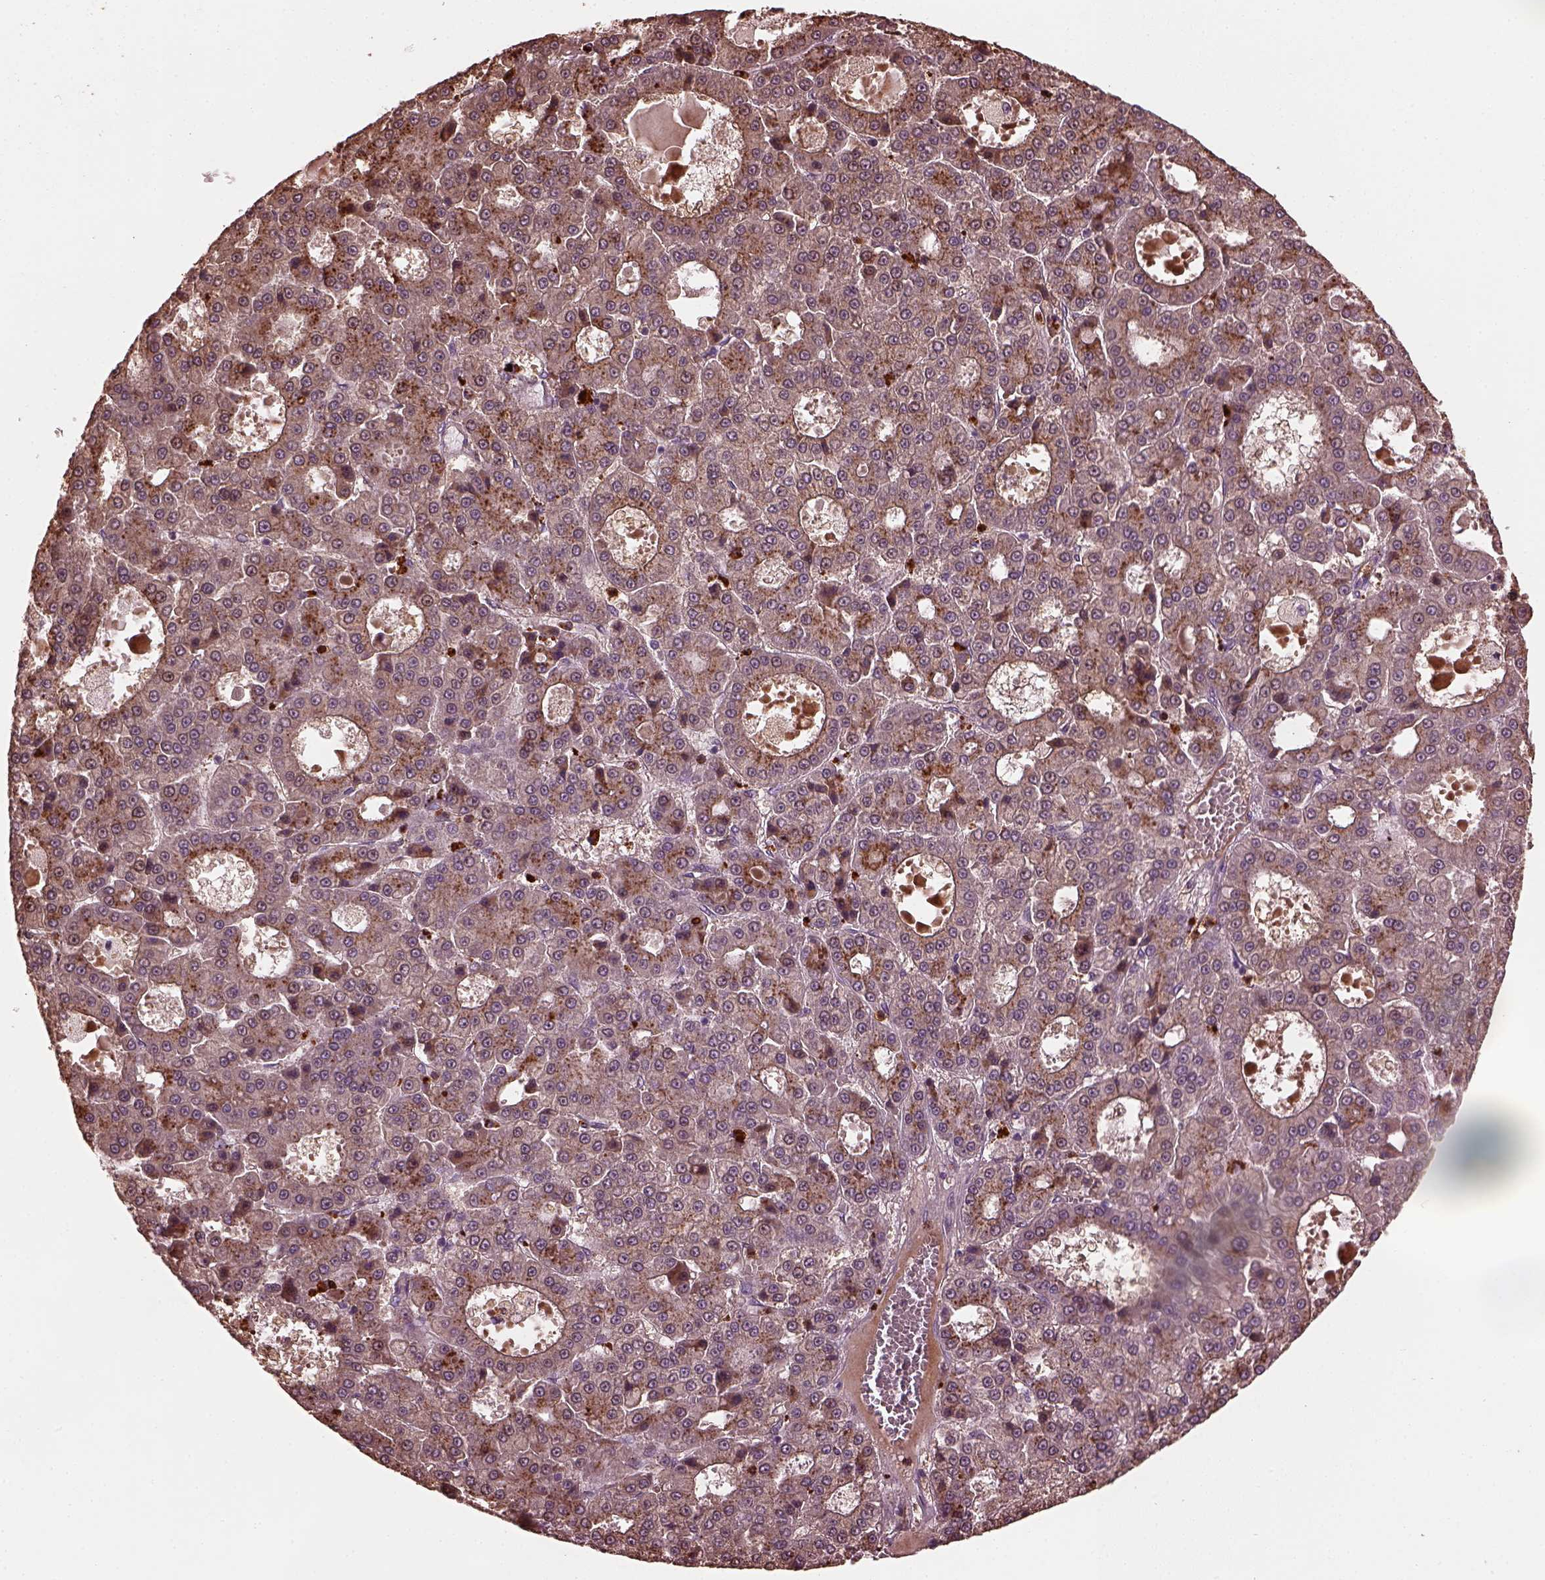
{"staining": {"intensity": "moderate", "quantity": ">75%", "location": "cytoplasmic/membranous"}, "tissue": "liver cancer", "cell_type": "Tumor cells", "image_type": "cancer", "snomed": [{"axis": "morphology", "description": "Carcinoma, Hepatocellular, NOS"}, {"axis": "topography", "description": "Liver"}], "caption": "Immunohistochemical staining of liver cancer demonstrates moderate cytoplasmic/membranous protein staining in approximately >75% of tumor cells.", "gene": "RUFY3", "patient": {"sex": "male", "age": 70}}